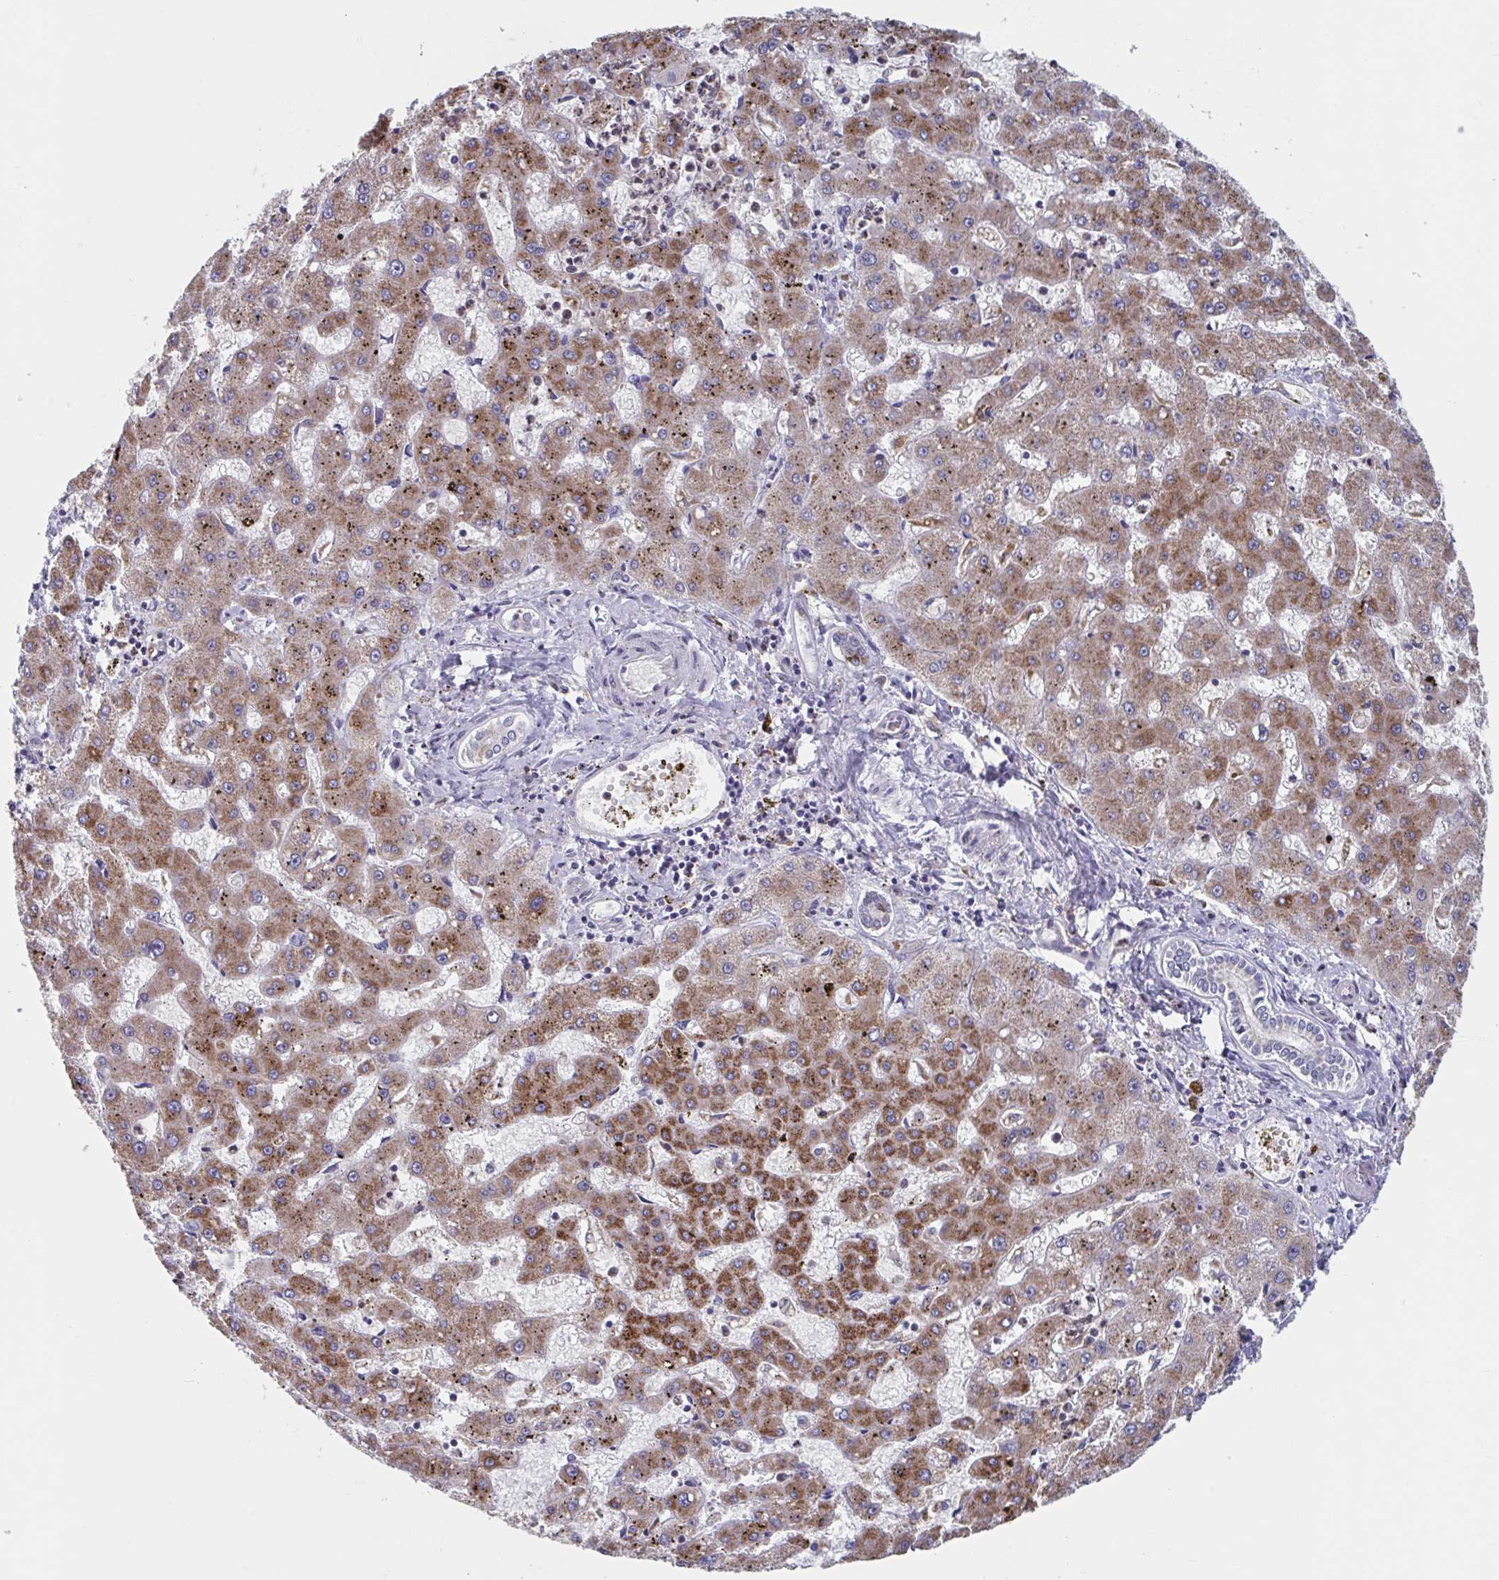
{"staining": {"intensity": "moderate", "quantity": ">75%", "location": "cytoplasmic/membranous"}, "tissue": "liver cancer", "cell_type": "Tumor cells", "image_type": "cancer", "snomed": [{"axis": "morphology", "description": "Carcinoma, Hepatocellular, NOS"}, {"axis": "topography", "description": "Liver"}], "caption": "Liver hepatocellular carcinoma stained for a protein (brown) demonstrates moderate cytoplasmic/membranous positive positivity in about >75% of tumor cells.", "gene": "NIPSNAP1", "patient": {"sex": "male", "age": 67}}